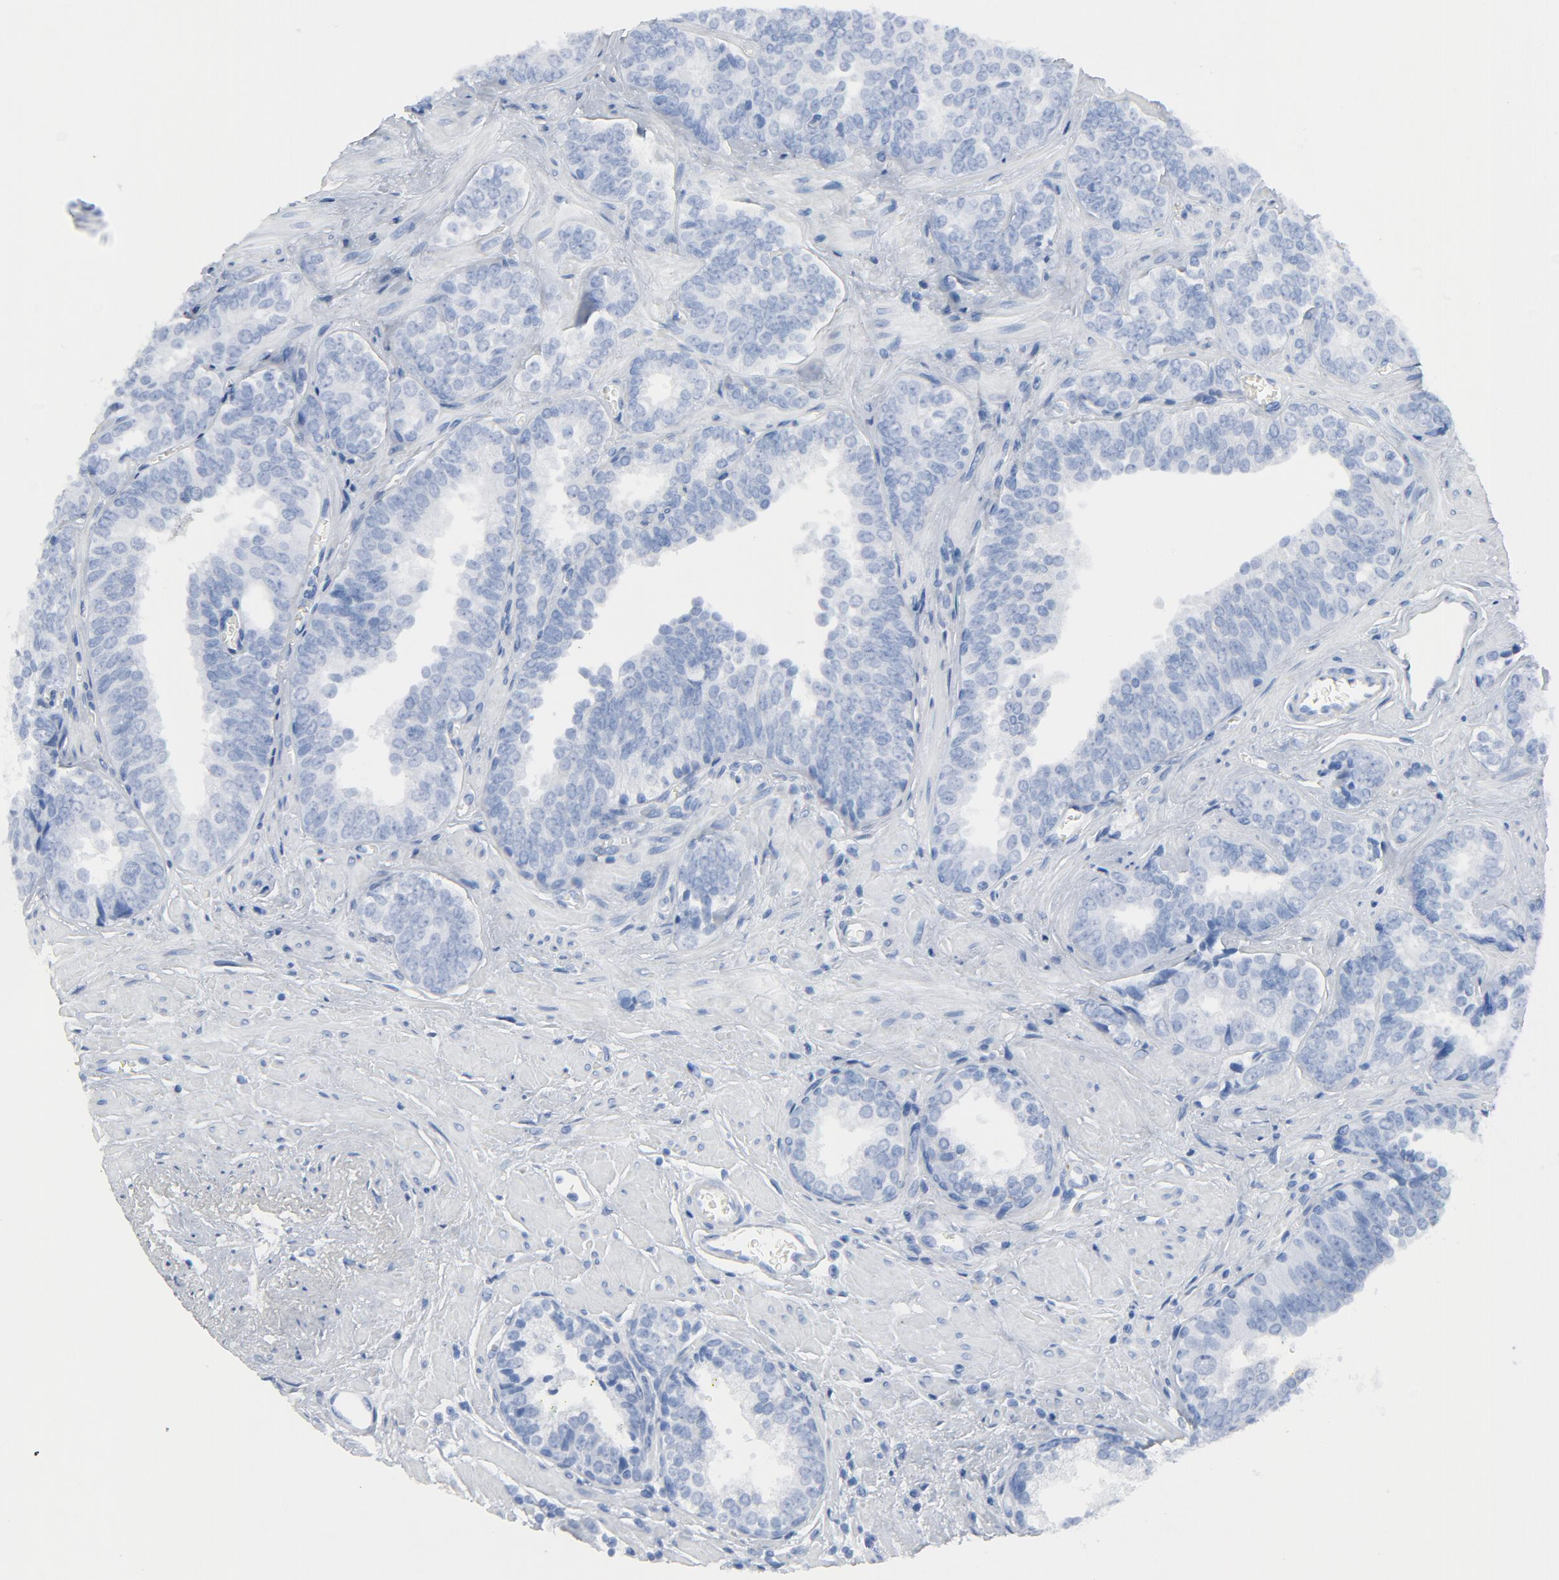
{"staining": {"intensity": "negative", "quantity": "none", "location": "none"}, "tissue": "prostate cancer", "cell_type": "Tumor cells", "image_type": "cancer", "snomed": [{"axis": "morphology", "description": "Adenocarcinoma, High grade"}, {"axis": "topography", "description": "Prostate"}], "caption": "Immunohistochemical staining of human prostate cancer displays no significant expression in tumor cells.", "gene": "C14orf119", "patient": {"sex": "male", "age": 67}}